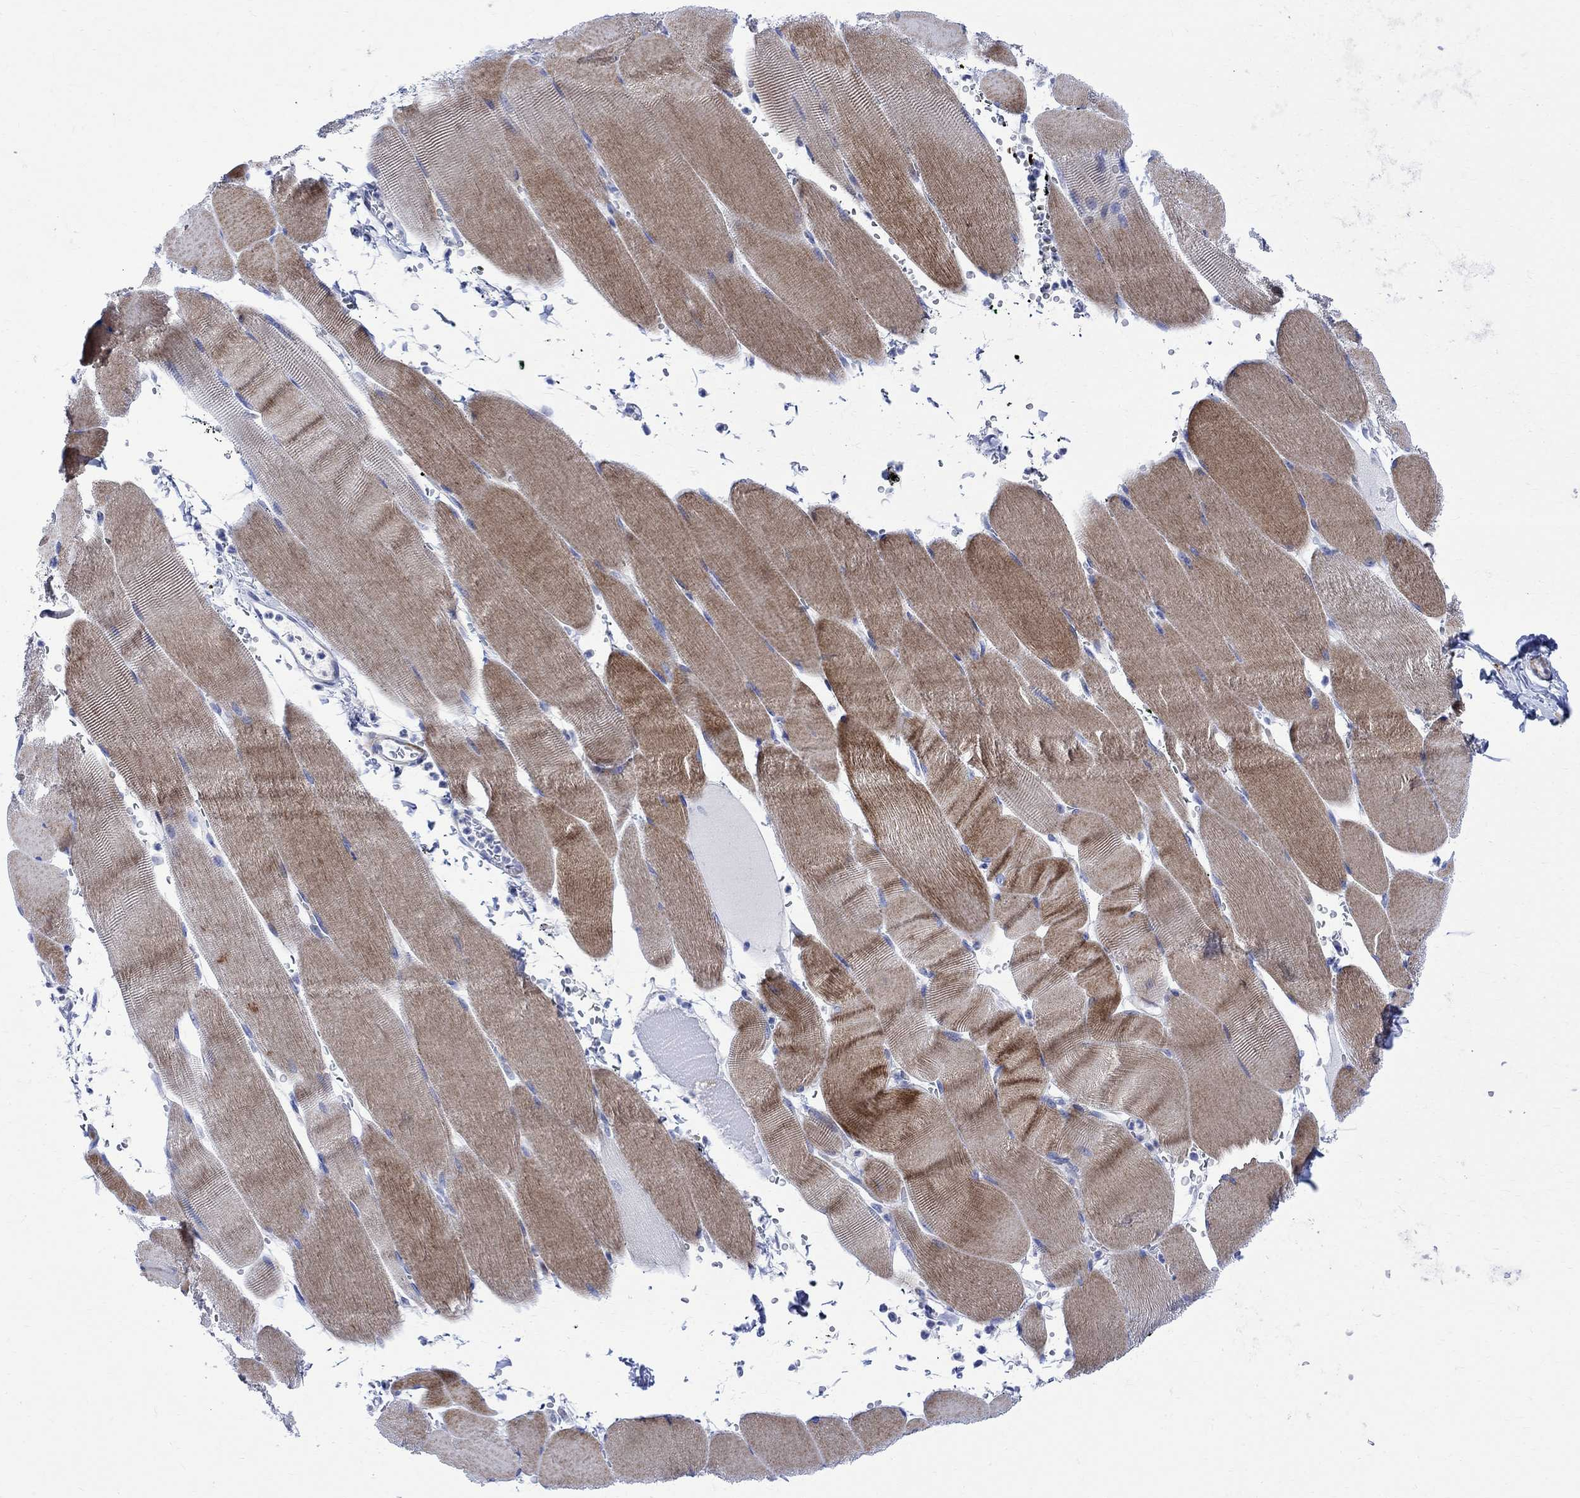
{"staining": {"intensity": "moderate", "quantity": "25%-75%", "location": "cytoplasmic/membranous"}, "tissue": "skeletal muscle", "cell_type": "Myocytes", "image_type": "normal", "snomed": [{"axis": "morphology", "description": "Normal tissue, NOS"}, {"axis": "topography", "description": "Skeletal muscle"}], "caption": "Normal skeletal muscle demonstrates moderate cytoplasmic/membranous positivity in approximately 25%-75% of myocytes.", "gene": "PARVB", "patient": {"sex": "male", "age": 56}}